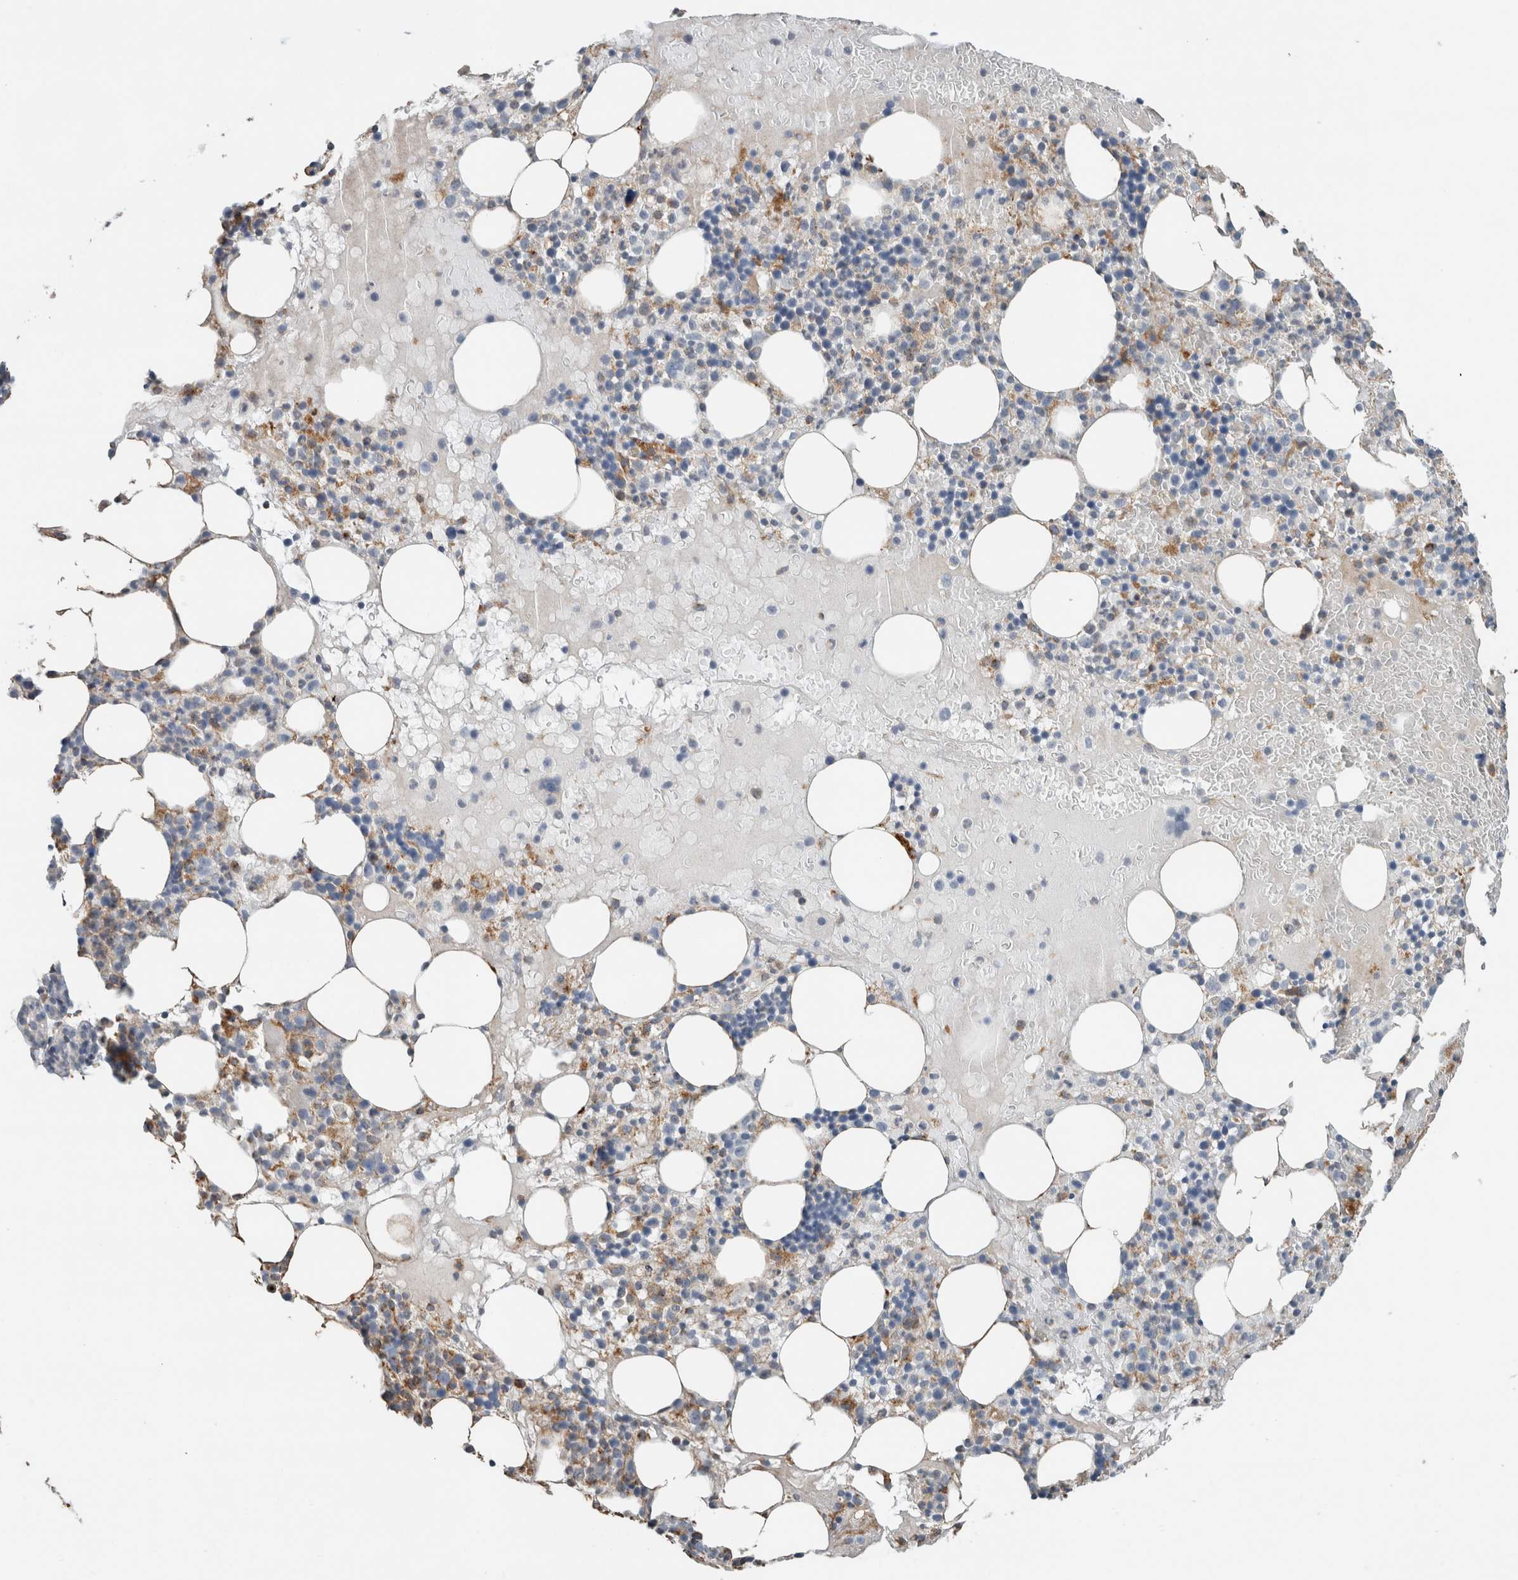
{"staining": {"intensity": "moderate", "quantity": "25%-75%", "location": "cytoplasmic/membranous"}, "tissue": "bone marrow", "cell_type": "Hematopoietic cells", "image_type": "normal", "snomed": [{"axis": "morphology", "description": "Normal tissue, NOS"}, {"axis": "morphology", "description": "Inflammation, NOS"}, {"axis": "topography", "description": "Bone marrow"}], "caption": "High-power microscopy captured an IHC photomicrograph of benign bone marrow, revealing moderate cytoplasmic/membranous positivity in about 25%-75% of hematopoietic cells.", "gene": "LY86", "patient": {"sex": "female", "age": 77}}